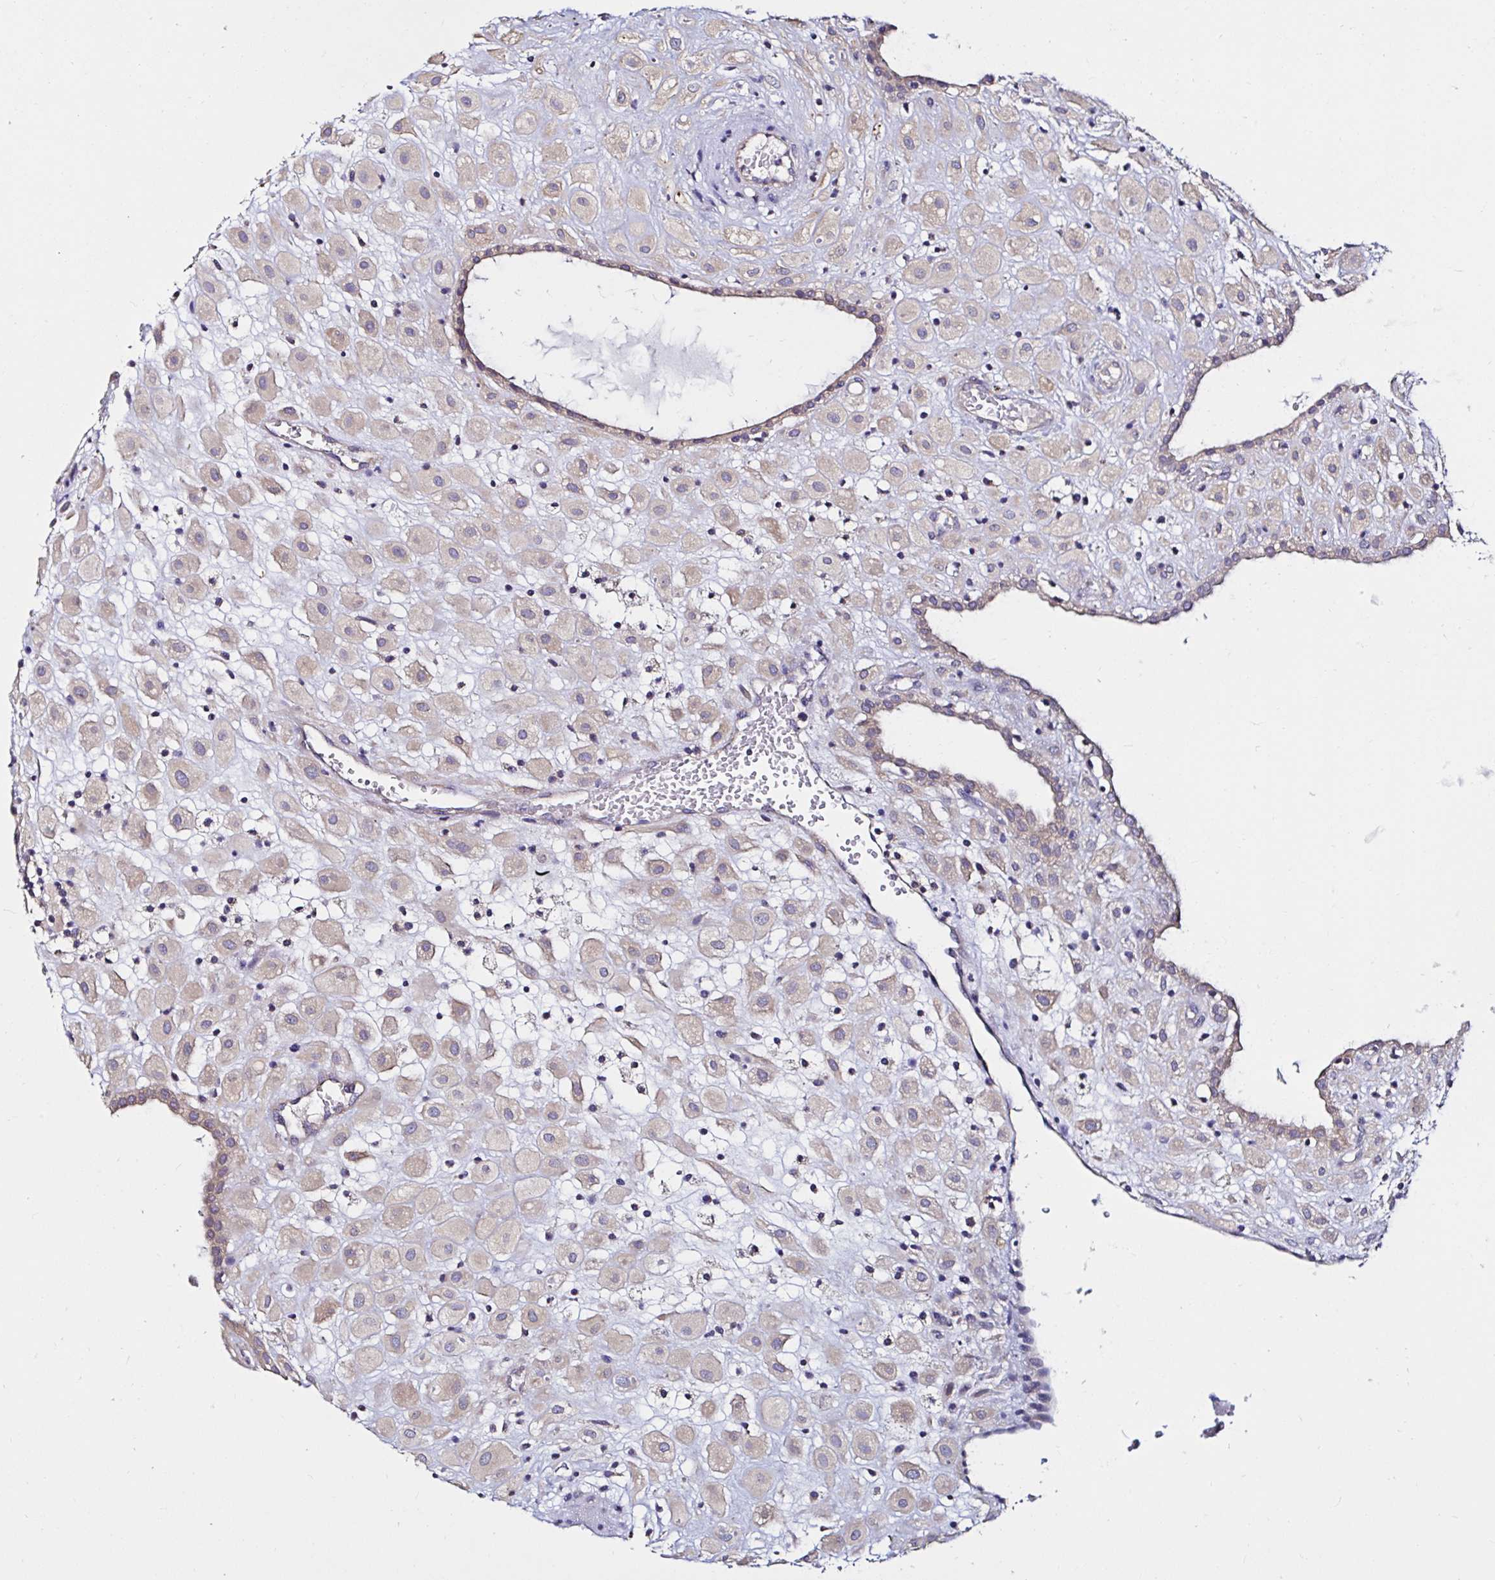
{"staining": {"intensity": "weak", "quantity": ">75%", "location": "cytoplasmic/membranous"}, "tissue": "placenta", "cell_type": "Decidual cells", "image_type": "normal", "snomed": [{"axis": "morphology", "description": "Normal tissue, NOS"}, {"axis": "topography", "description": "Placenta"}], "caption": "IHC photomicrograph of normal human placenta stained for a protein (brown), which shows low levels of weak cytoplasmic/membranous expression in approximately >75% of decidual cells.", "gene": "VSIG2", "patient": {"sex": "female", "age": 24}}